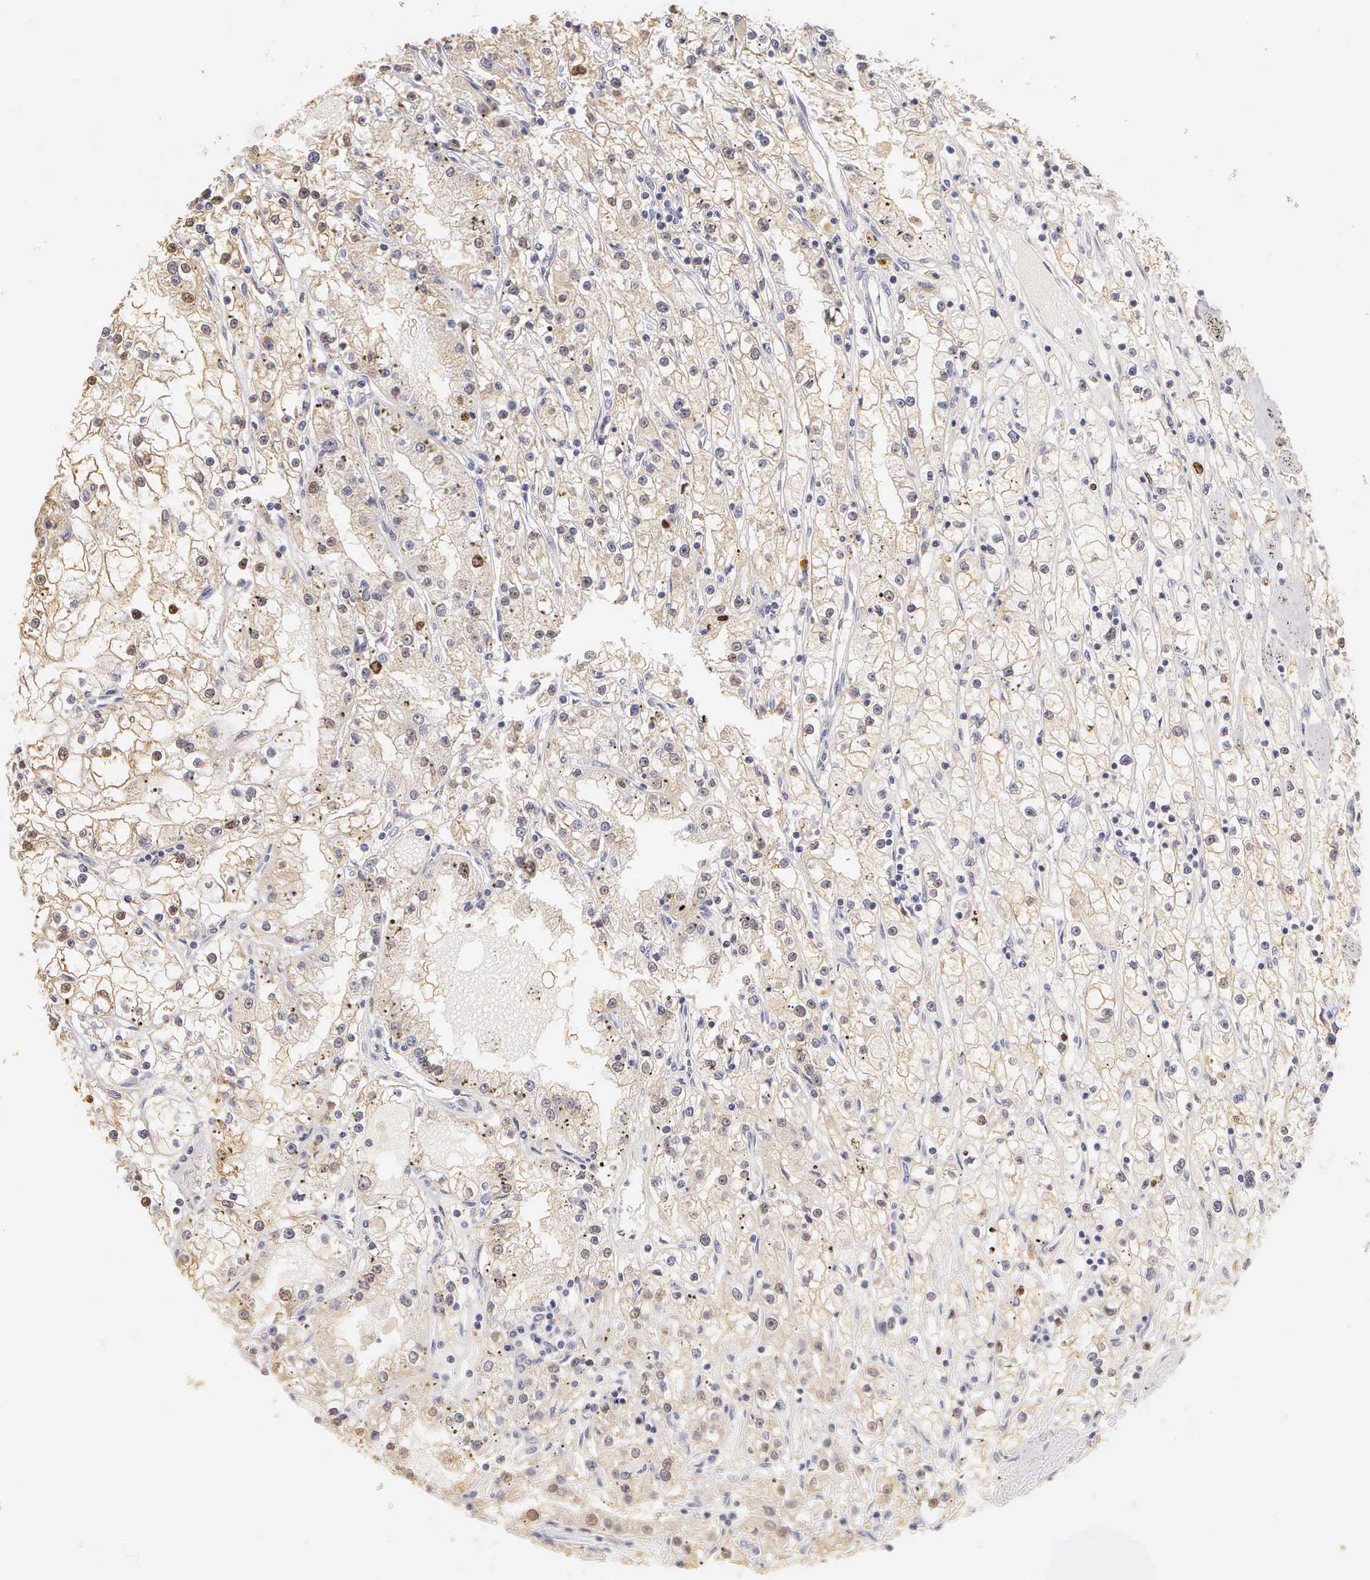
{"staining": {"intensity": "moderate", "quantity": "<25%", "location": "nuclear"}, "tissue": "renal cancer", "cell_type": "Tumor cells", "image_type": "cancer", "snomed": [{"axis": "morphology", "description": "Adenocarcinoma, NOS"}, {"axis": "topography", "description": "Kidney"}], "caption": "Adenocarcinoma (renal) stained with immunohistochemistry (IHC) shows moderate nuclear staining in approximately <25% of tumor cells.", "gene": "MKI67", "patient": {"sex": "male", "age": 56}}